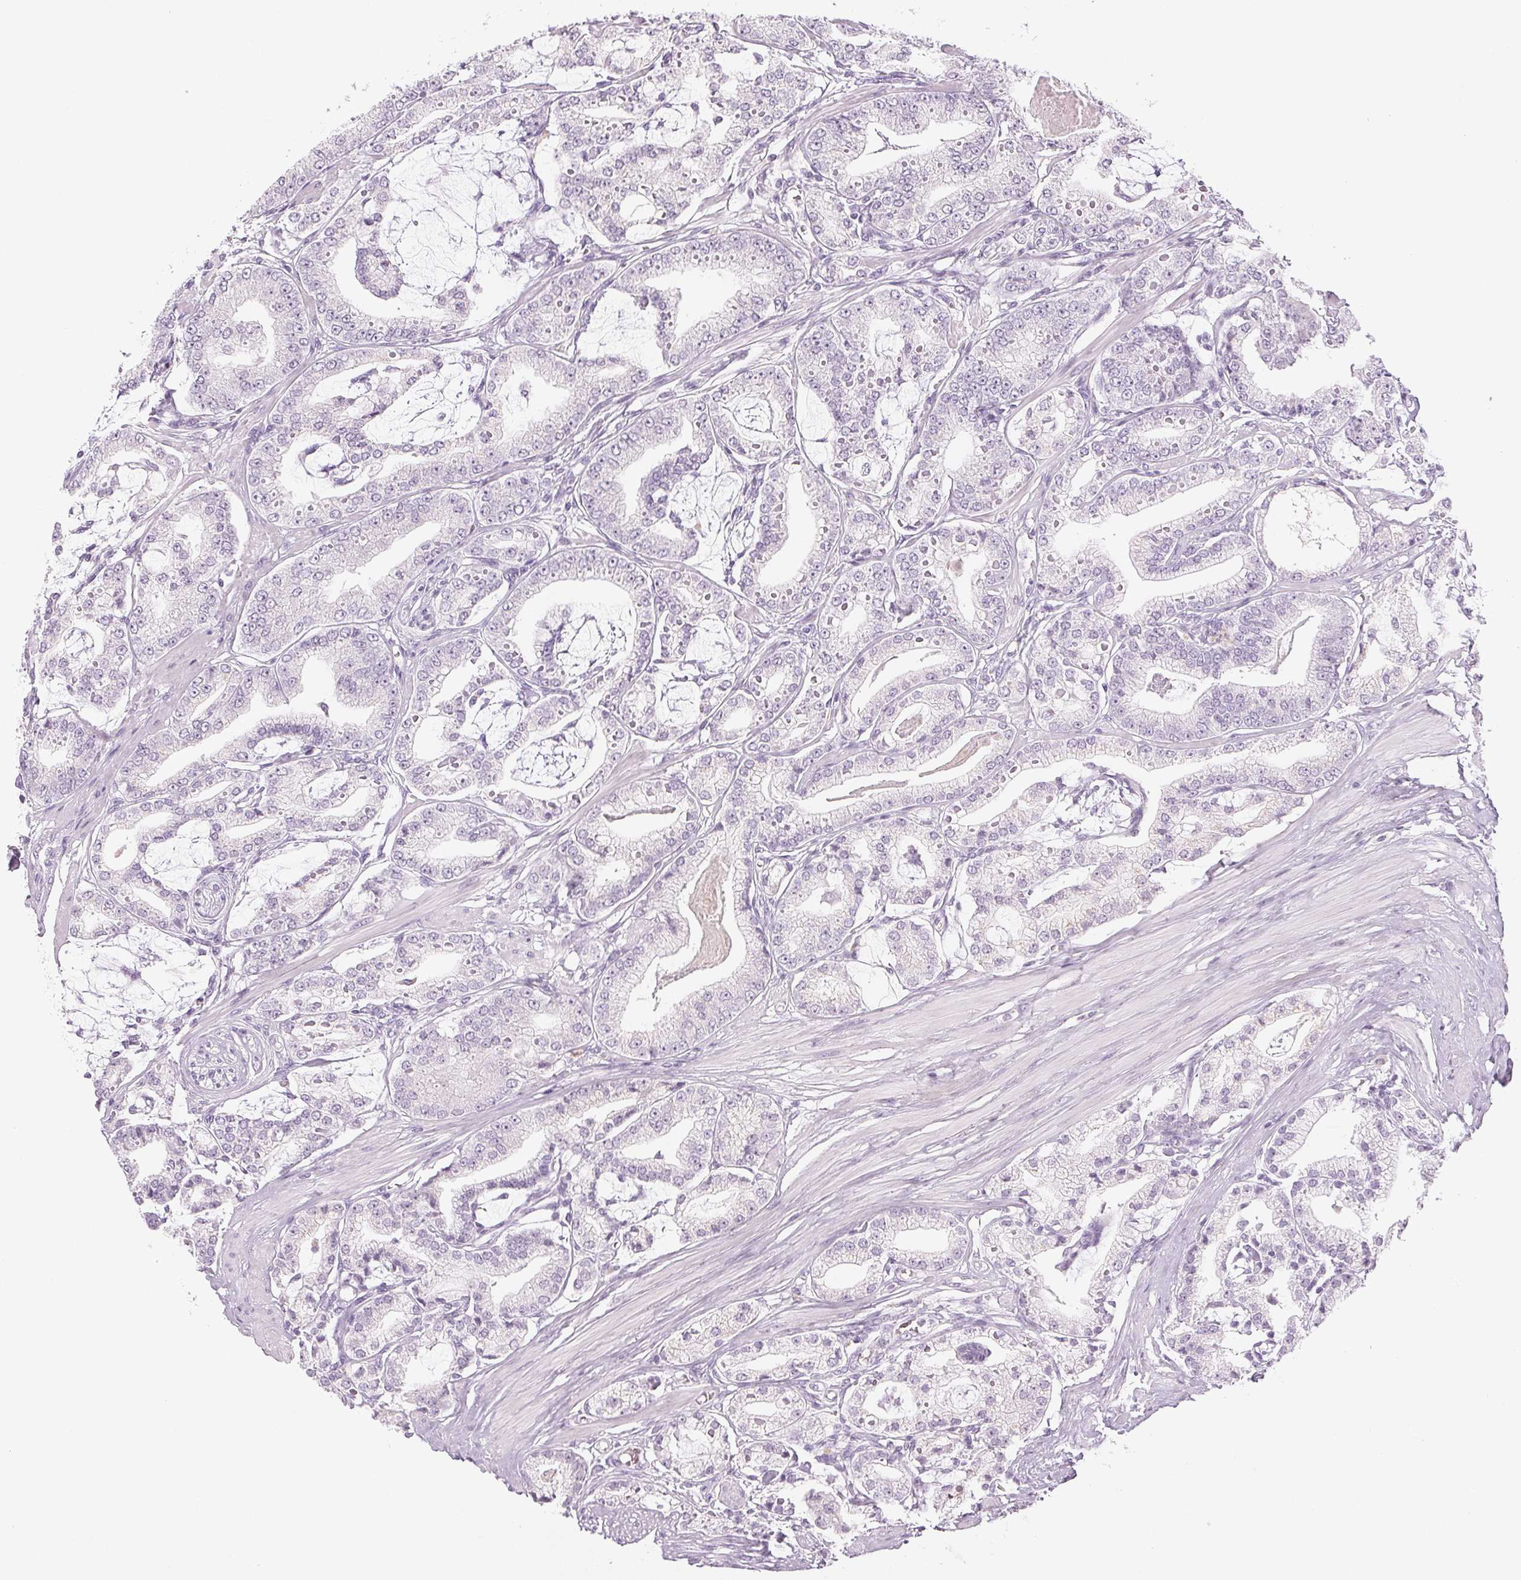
{"staining": {"intensity": "negative", "quantity": "none", "location": "none"}, "tissue": "prostate cancer", "cell_type": "Tumor cells", "image_type": "cancer", "snomed": [{"axis": "morphology", "description": "Adenocarcinoma, High grade"}, {"axis": "topography", "description": "Prostate"}], "caption": "The photomicrograph shows no staining of tumor cells in prostate cancer (high-grade adenocarcinoma).", "gene": "EHHADH", "patient": {"sex": "male", "age": 71}}